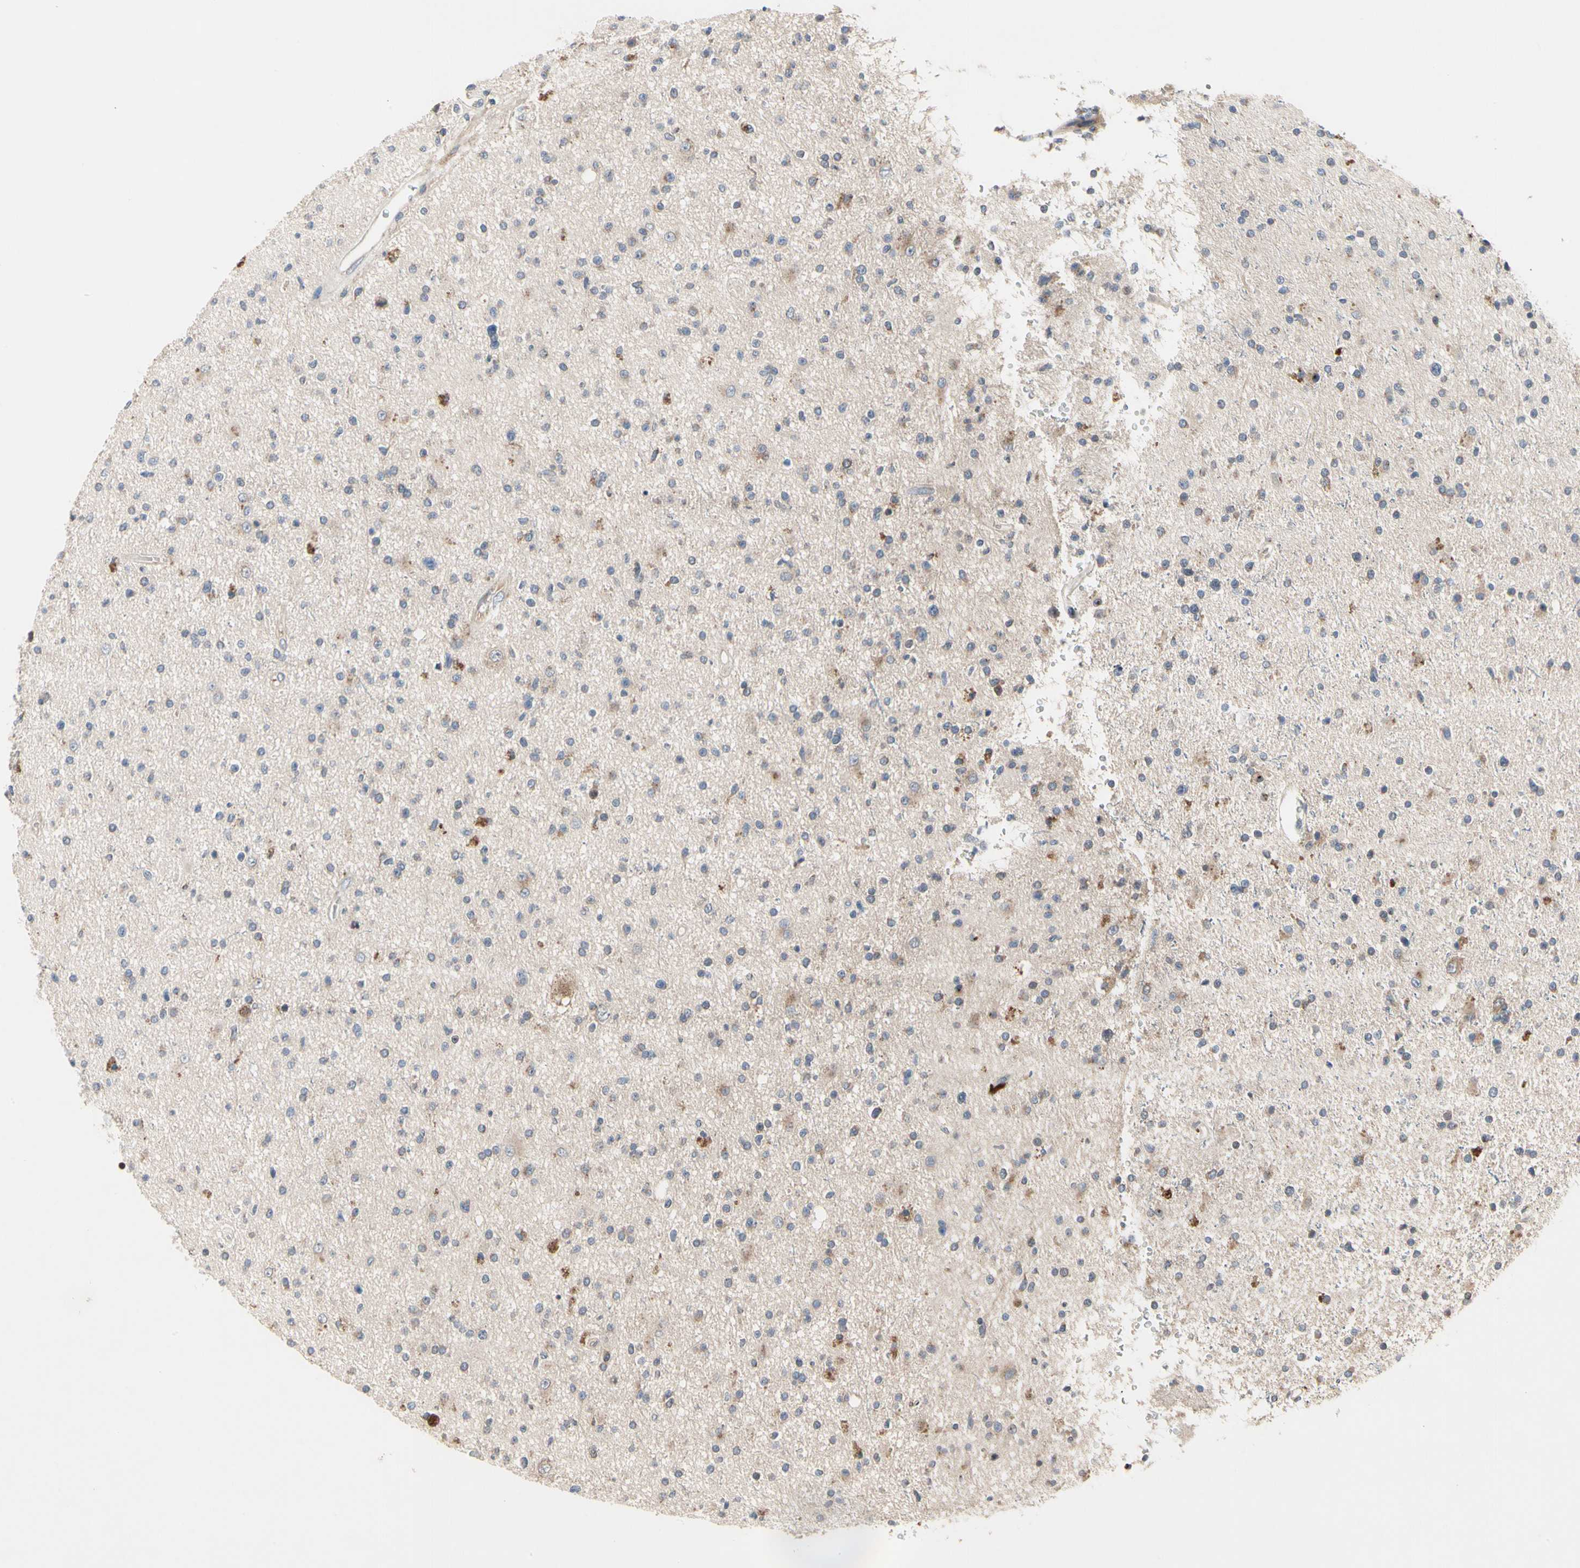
{"staining": {"intensity": "weak", "quantity": "25%-75%", "location": "cytoplasmic/membranous"}, "tissue": "glioma", "cell_type": "Tumor cells", "image_type": "cancer", "snomed": [{"axis": "morphology", "description": "Glioma, malignant, High grade"}, {"axis": "topography", "description": "Brain"}], "caption": "Immunohistochemical staining of human glioma displays low levels of weak cytoplasmic/membranous staining in about 25%-75% of tumor cells.", "gene": "MMEL1", "patient": {"sex": "male", "age": 33}}